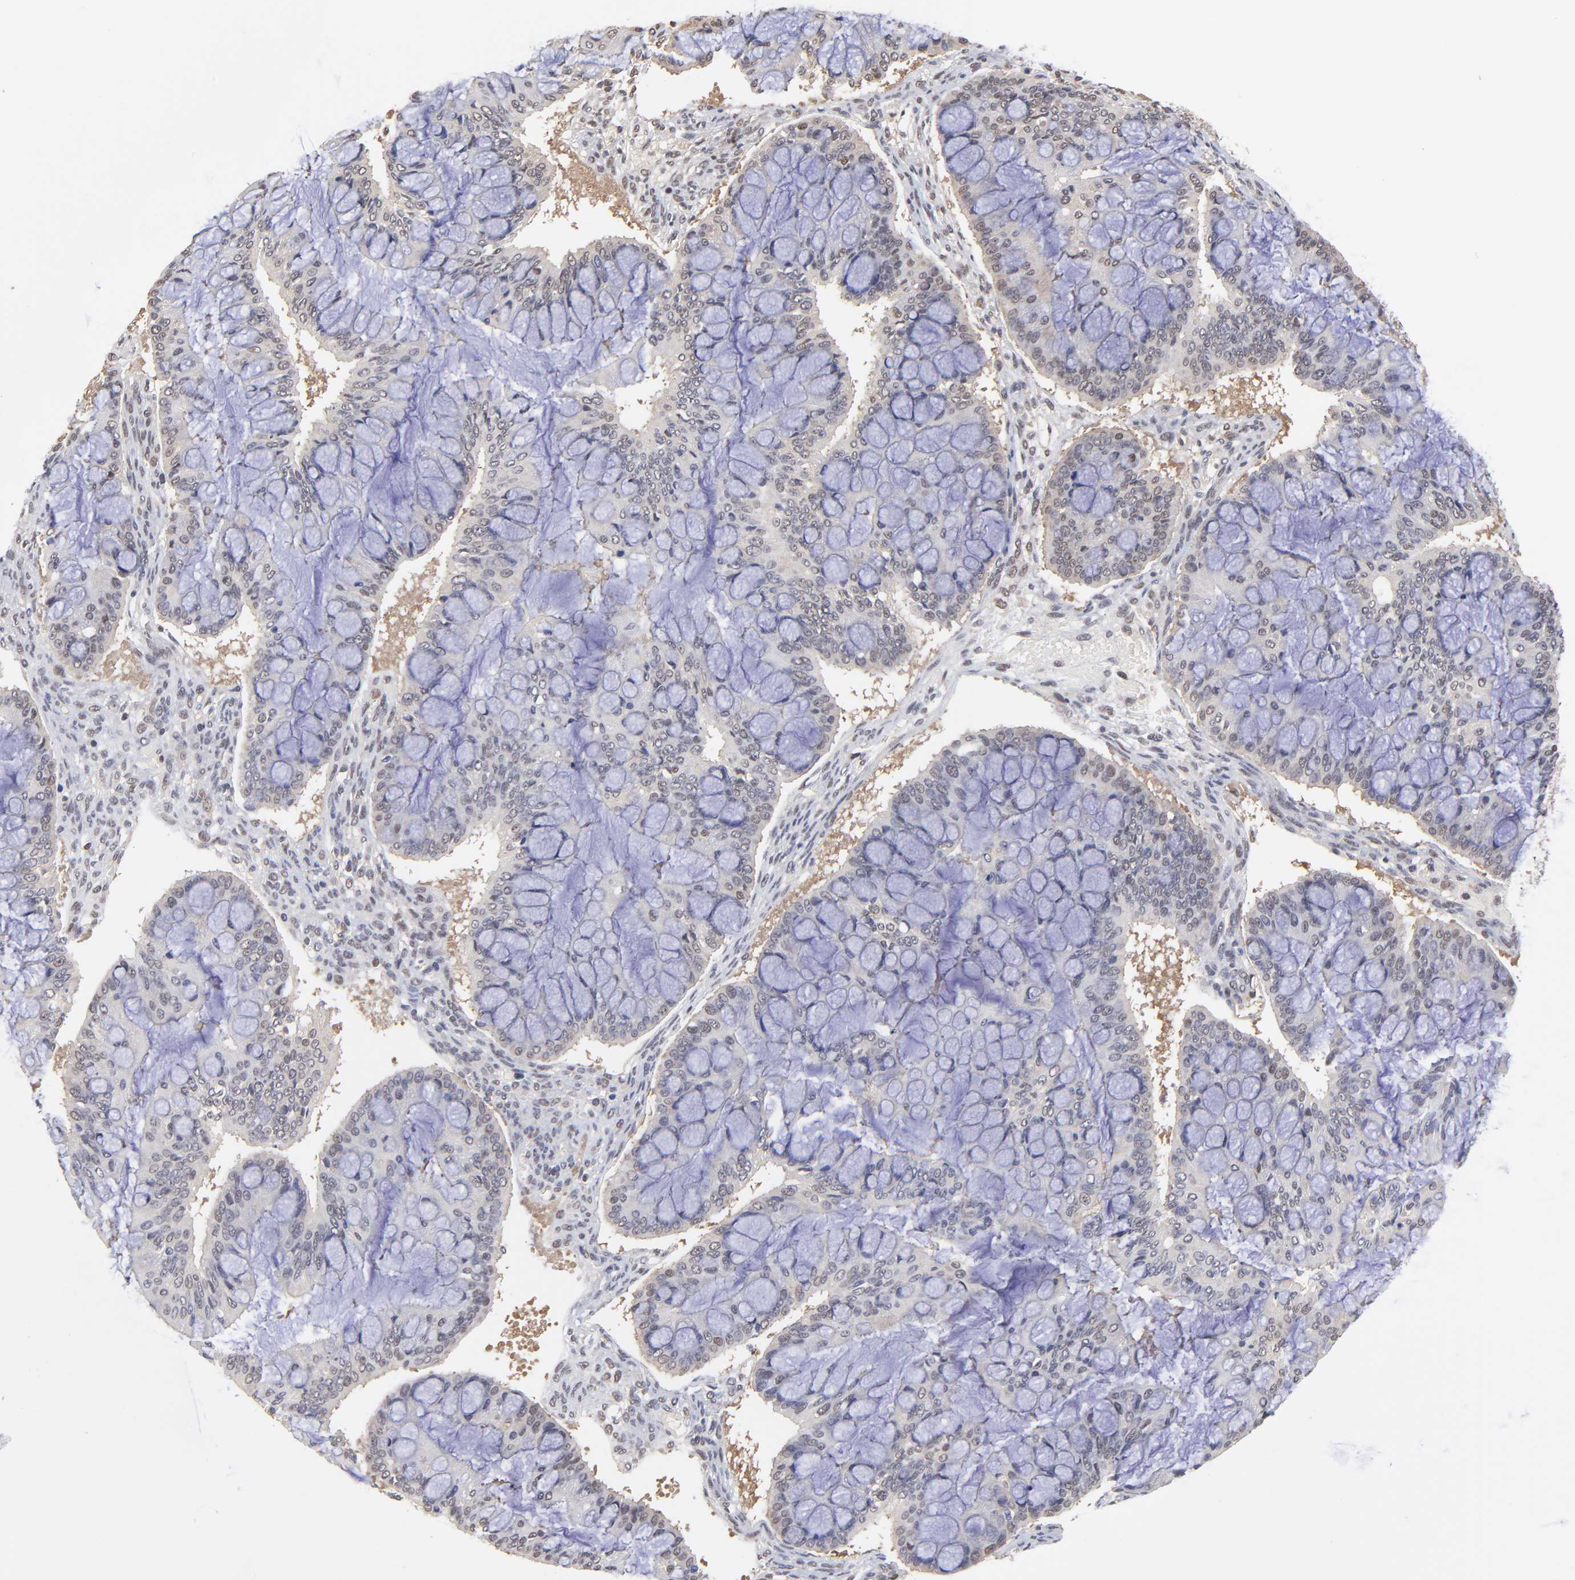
{"staining": {"intensity": "negative", "quantity": "none", "location": "none"}, "tissue": "ovarian cancer", "cell_type": "Tumor cells", "image_type": "cancer", "snomed": [{"axis": "morphology", "description": "Cystadenocarcinoma, mucinous, NOS"}, {"axis": "topography", "description": "Ovary"}], "caption": "IHC photomicrograph of neoplastic tissue: mucinous cystadenocarcinoma (ovarian) stained with DAB displays no significant protein positivity in tumor cells.", "gene": "PSMC4", "patient": {"sex": "female", "age": 73}}